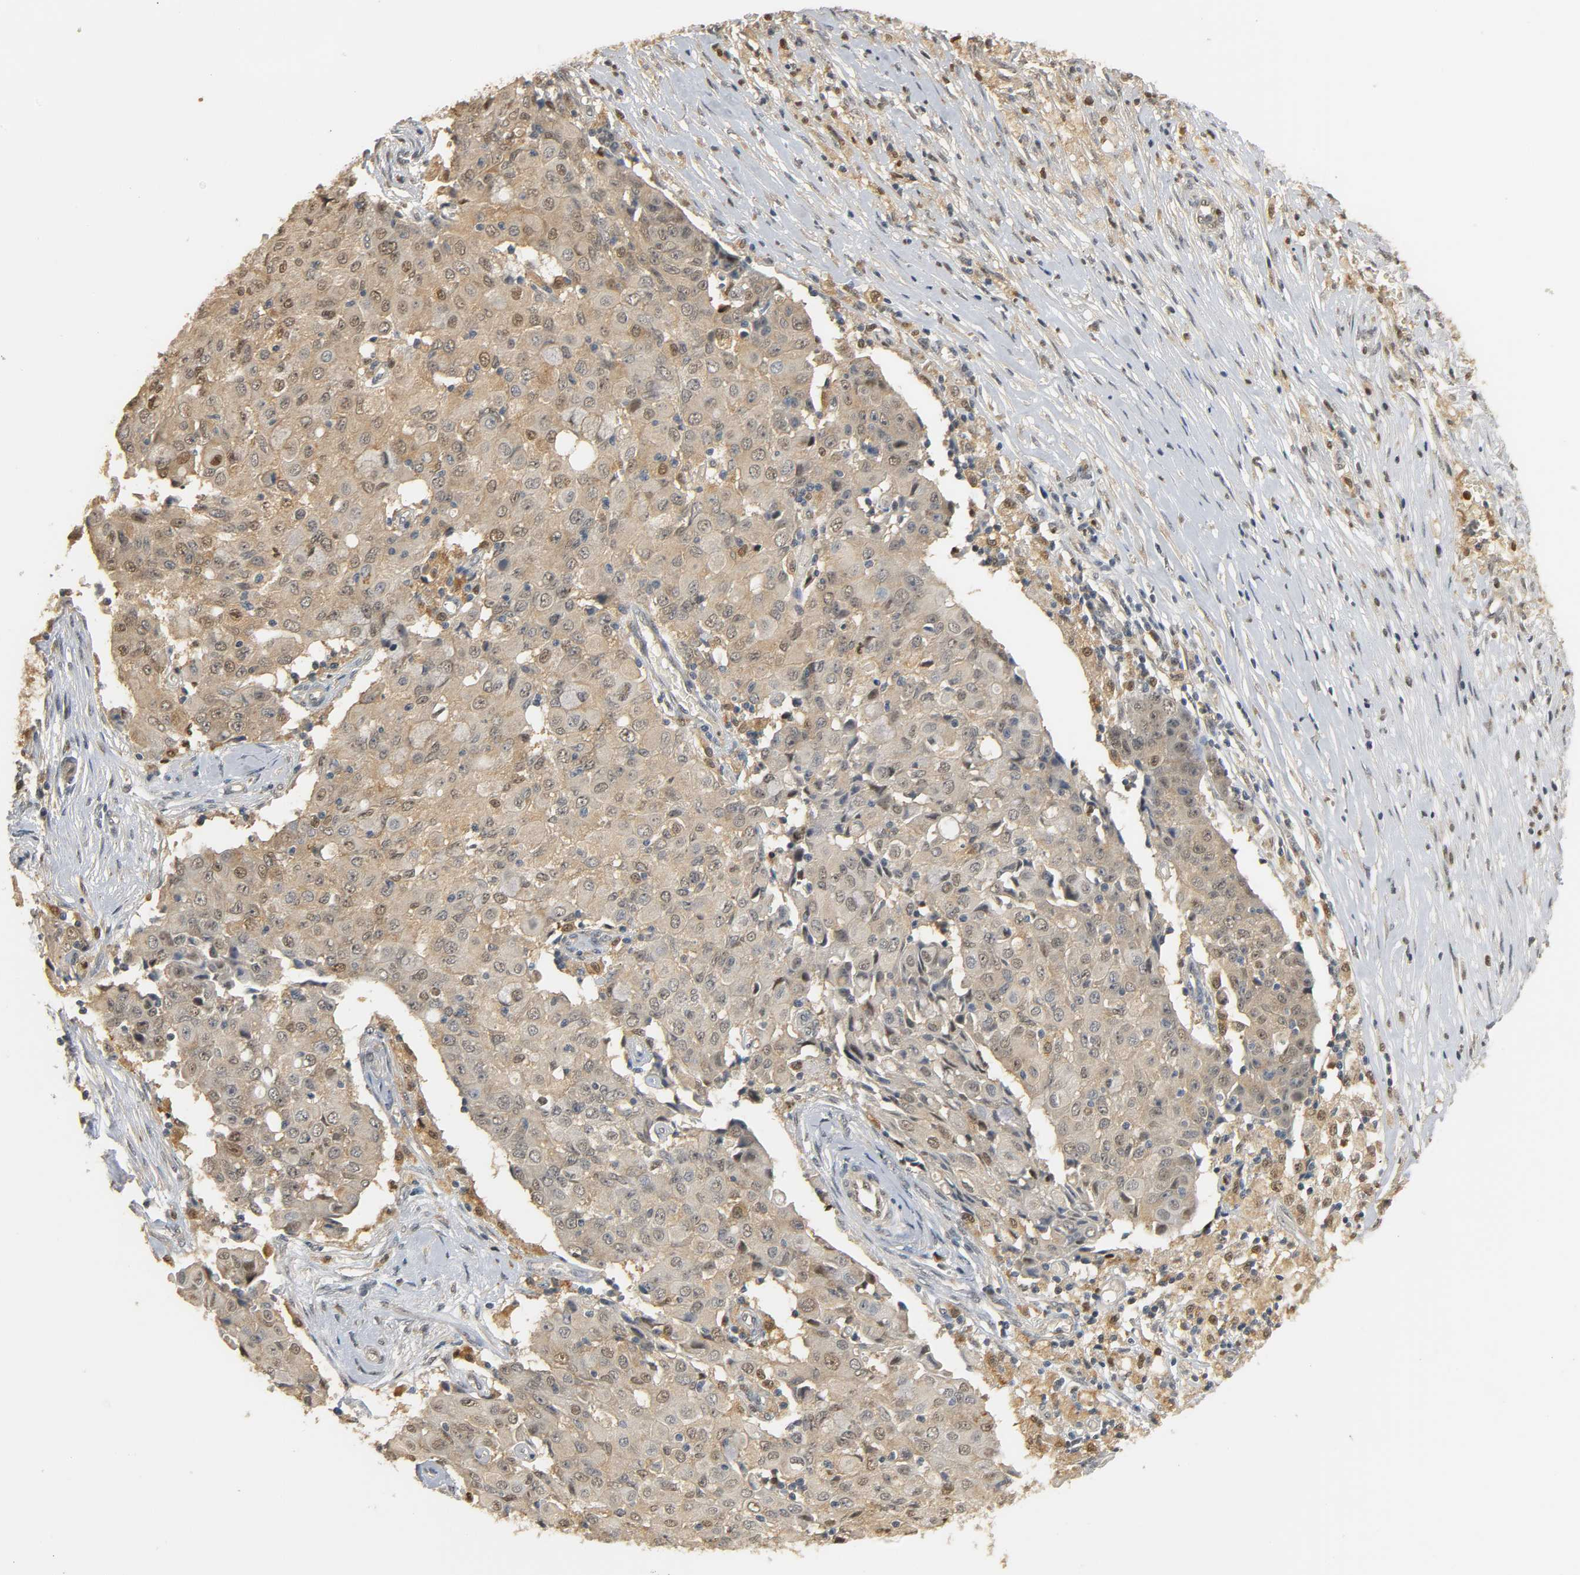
{"staining": {"intensity": "weak", "quantity": ">75%", "location": "cytoplasmic/membranous"}, "tissue": "ovarian cancer", "cell_type": "Tumor cells", "image_type": "cancer", "snomed": [{"axis": "morphology", "description": "Carcinoma, endometroid"}, {"axis": "topography", "description": "Ovary"}], "caption": "An immunohistochemistry (IHC) image of neoplastic tissue is shown. Protein staining in brown labels weak cytoplasmic/membranous positivity in ovarian cancer (endometroid carcinoma) within tumor cells.", "gene": "ZFPM2", "patient": {"sex": "female", "age": 42}}